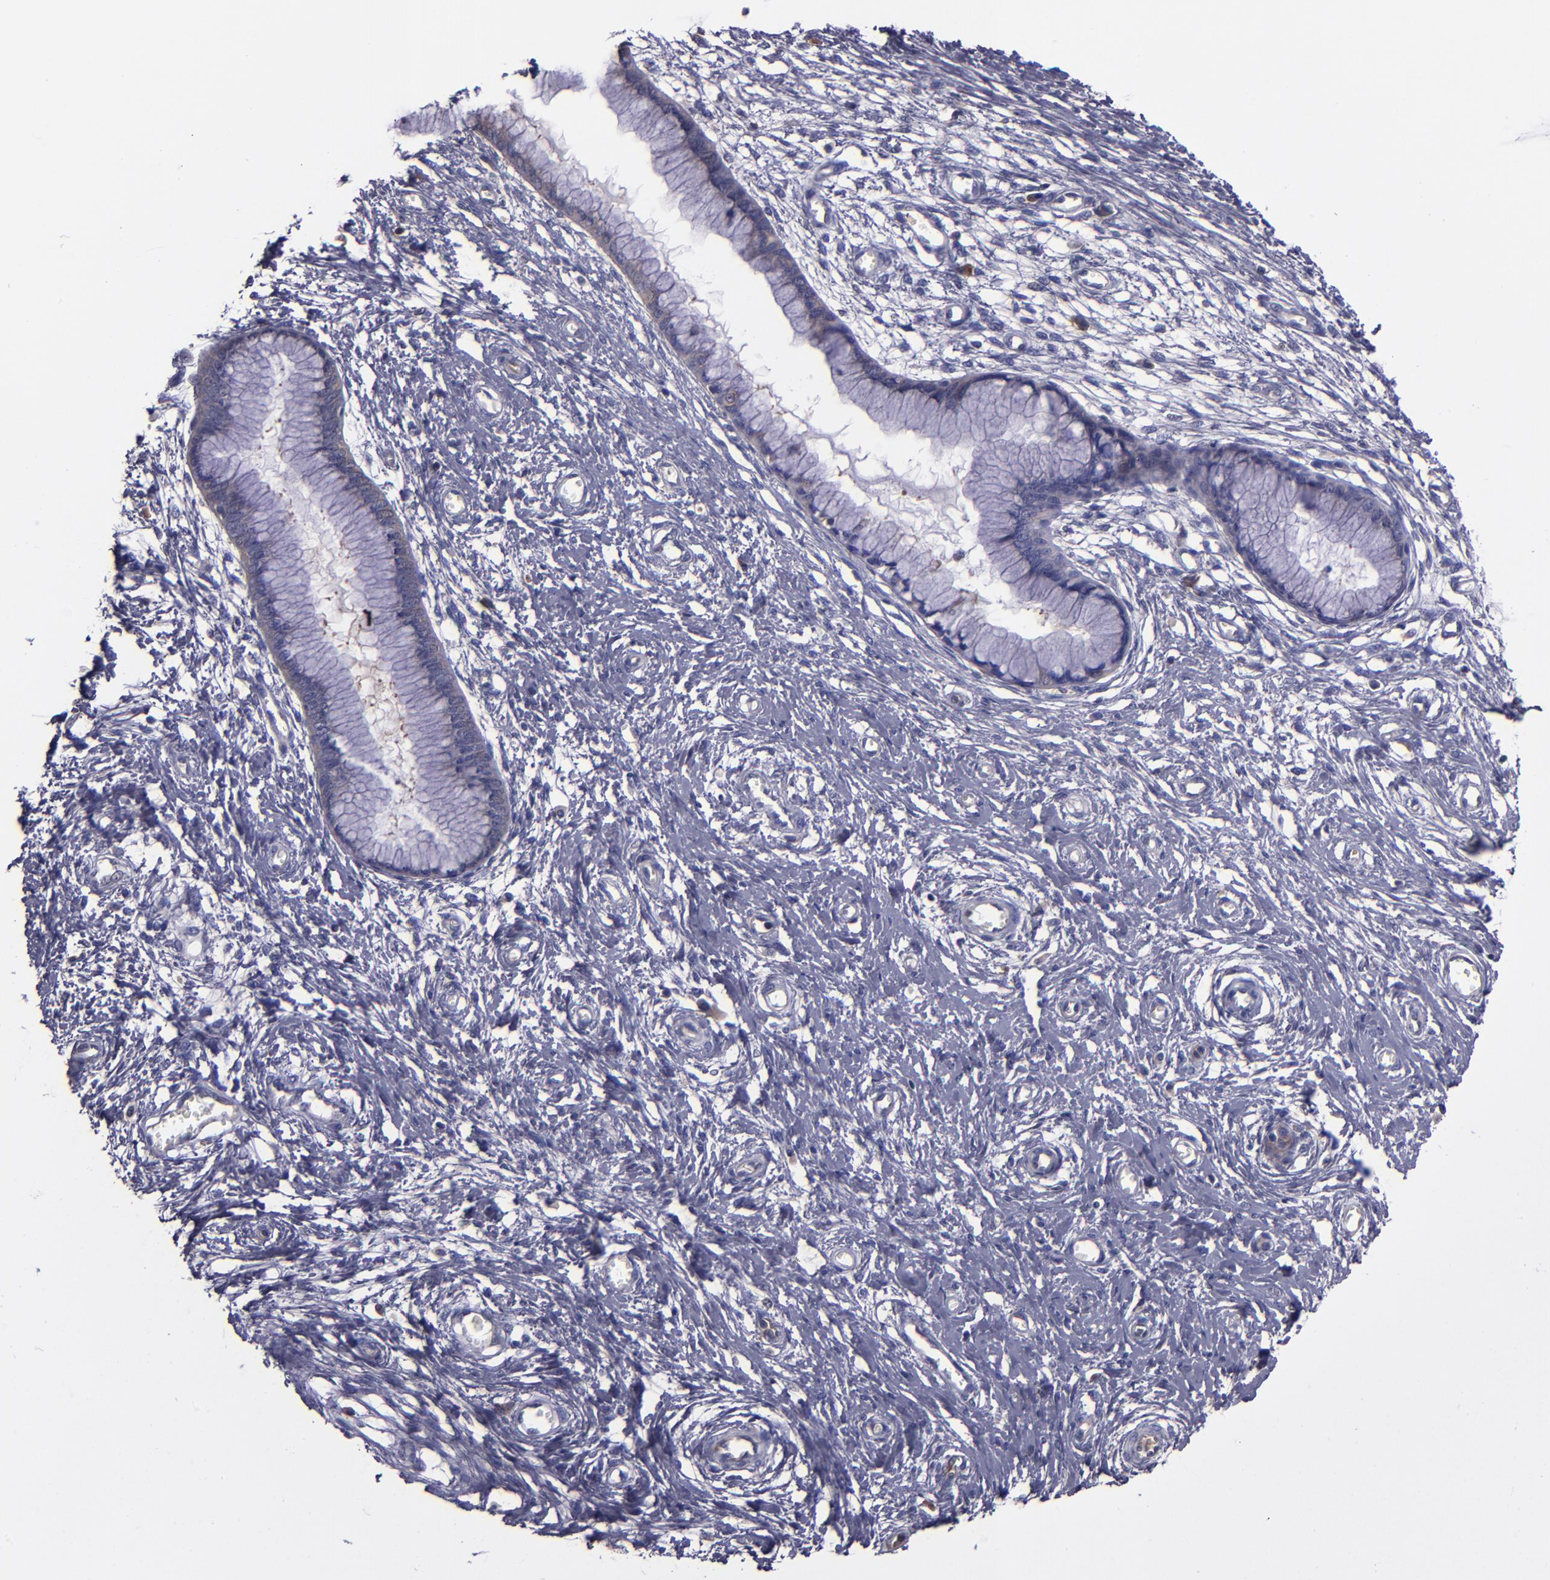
{"staining": {"intensity": "weak", "quantity": "<25%", "location": "cytoplasmic/membranous"}, "tissue": "cervix", "cell_type": "Glandular cells", "image_type": "normal", "snomed": [{"axis": "morphology", "description": "Normal tissue, NOS"}, {"axis": "topography", "description": "Cervix"}], "caption": "This is an IHC photomicrograph of normal human cervix. There is no expression in glandular cells.", "gene": "CARS1", "patient": {"sex": "female", "age": 55}}